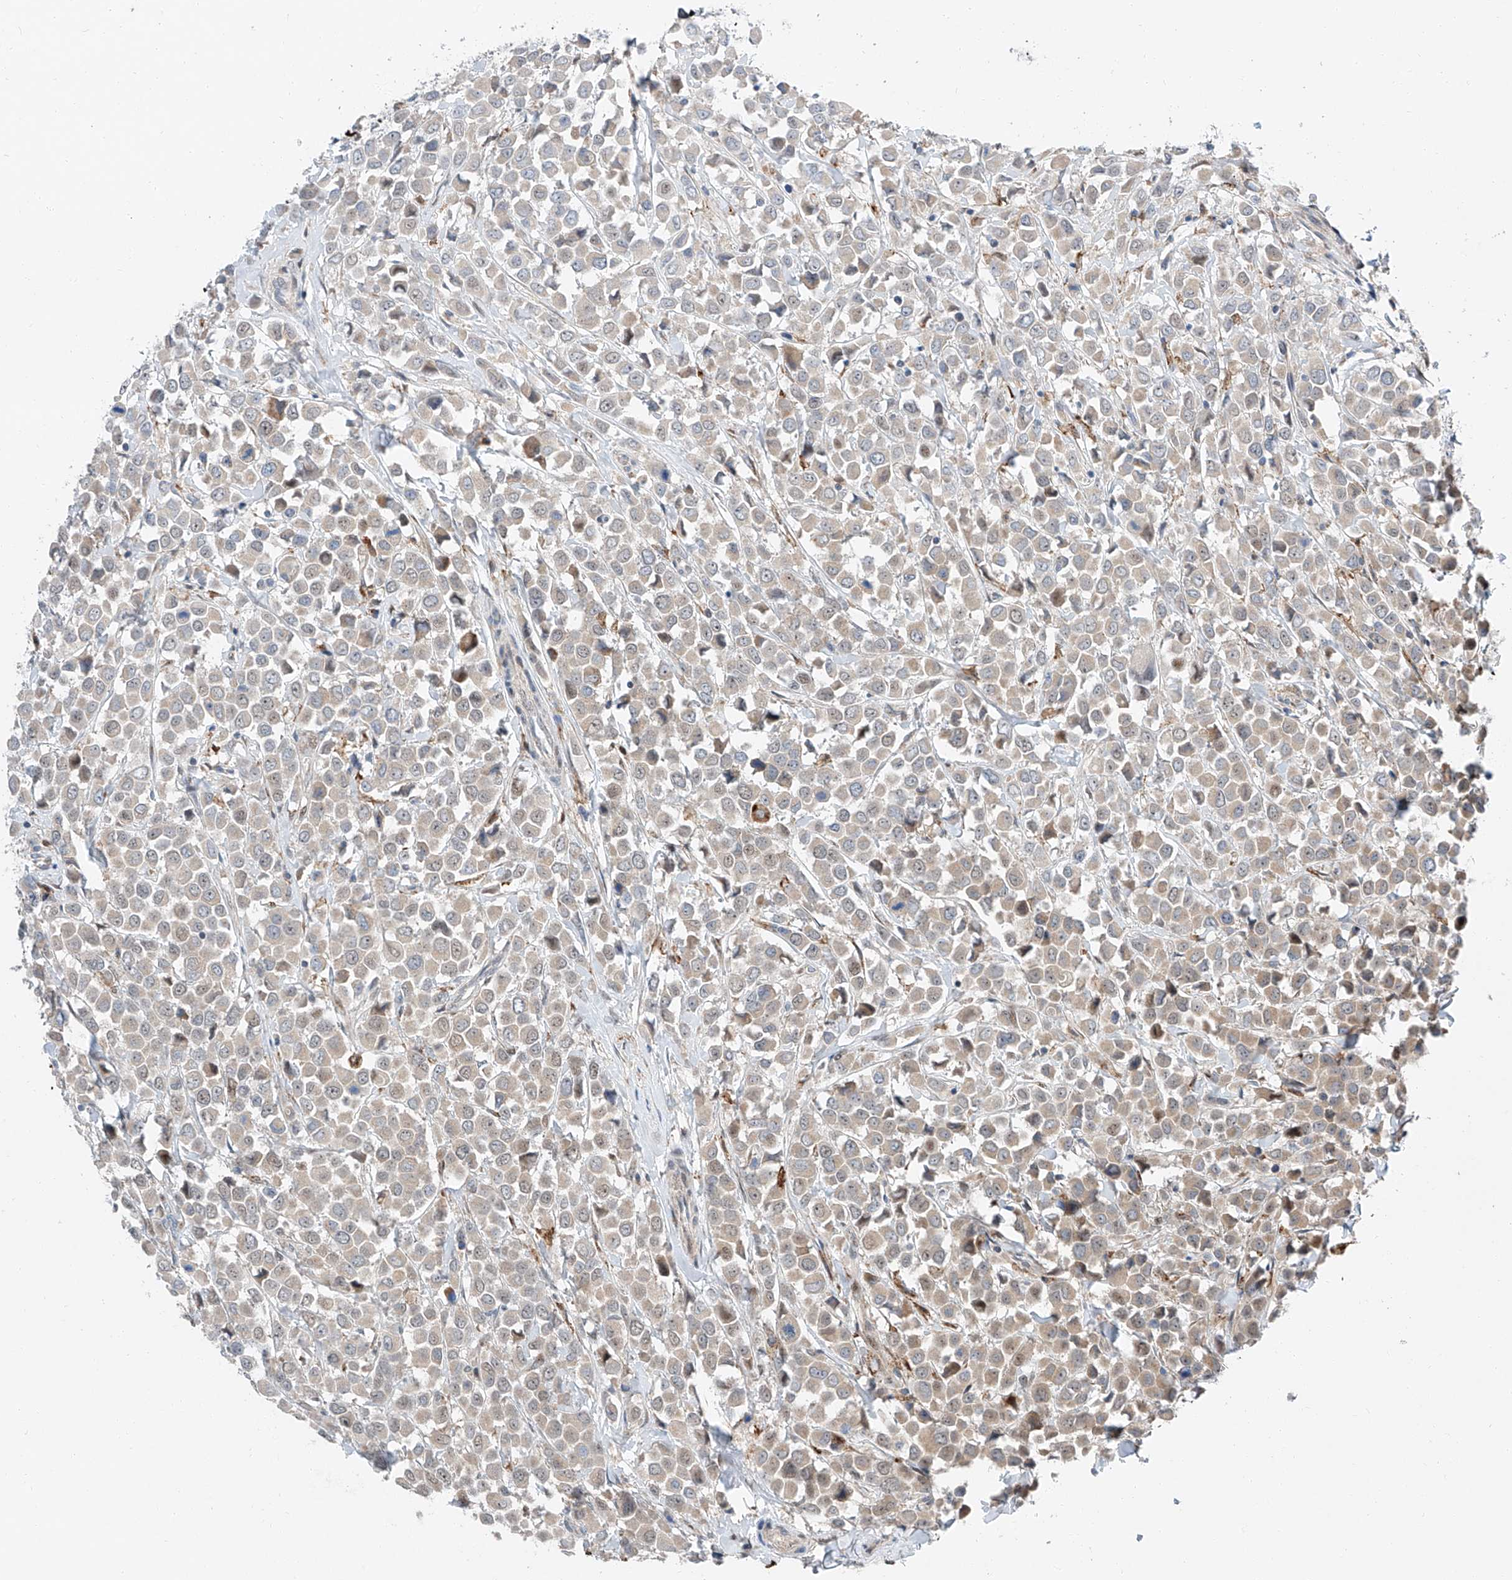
{"staining": {"intensity": "weak", "quantity": "<25%", "location": "cytoplasmic/membranous"}, "tissue": "breast cancer", "cell_type": "Tumor cells", "image_type": "cancer", "snomed": [{"axis": "morphology", "description": "Duct carcinoma"}, {"axis": "topography", "description": "Breast"}], "caption": "The photomicrograph shows no staining of tumor cells in breast cancer. Nuclei are stained in blue.", "gene": "CLDND1", "patient": {"sex": "female", "age": 61}}